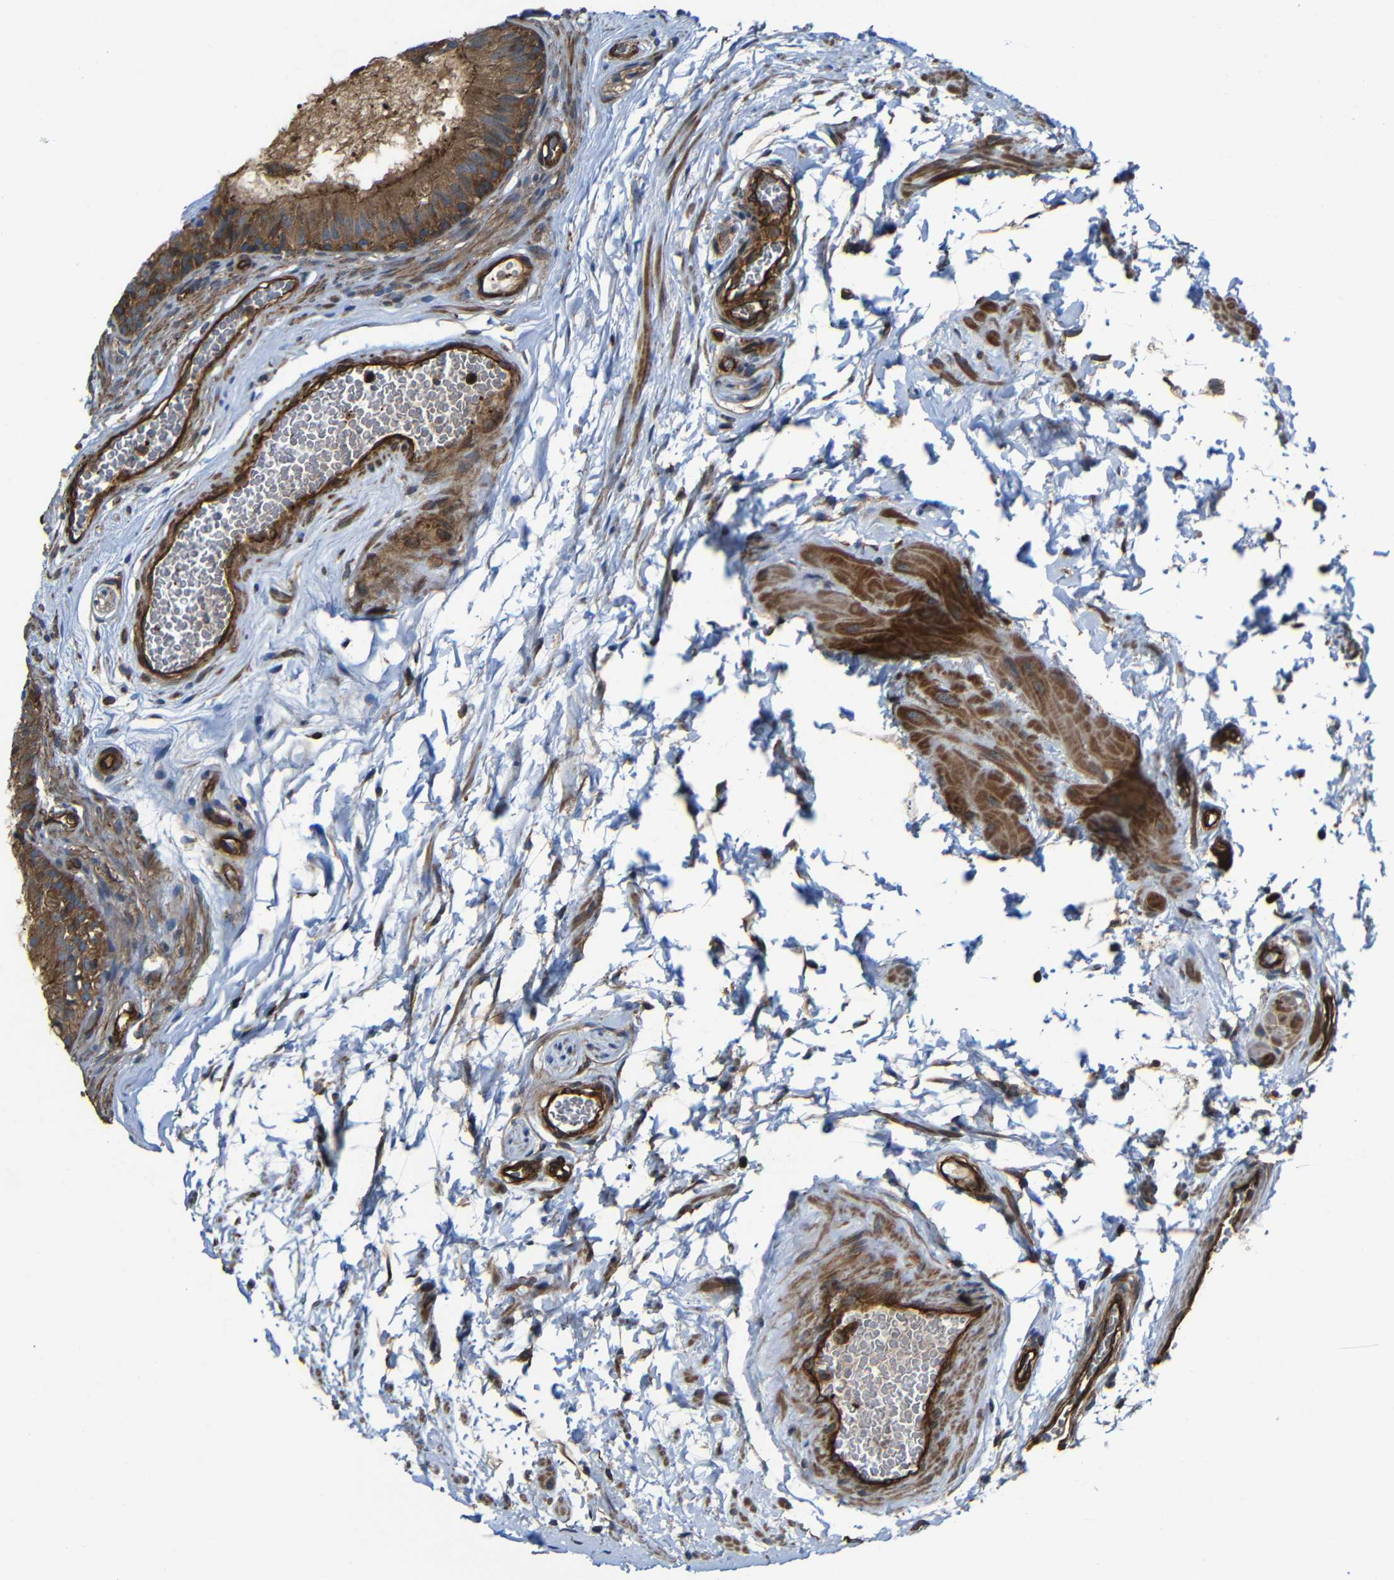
{"staining": {"intensity": "moderate", "quantity": ">75%", "location": "cytoplasmic/membranous"}, "tissue": "epididymis", "cell_type": "Glandular cells", "image_type": "normal", "snomed": [{"axis": "morphology", "description": "Normal tissue, NOS"}, {"axis": "topography", "description": "Epididymis"}], "caption": "The immunohistochemical stain labels moderate cytoplasmic/membranous staining in glandular cells of unremarkable epididymis.", "gene": "PTCH1", "patient": {"sex": "male", "age": 36}}